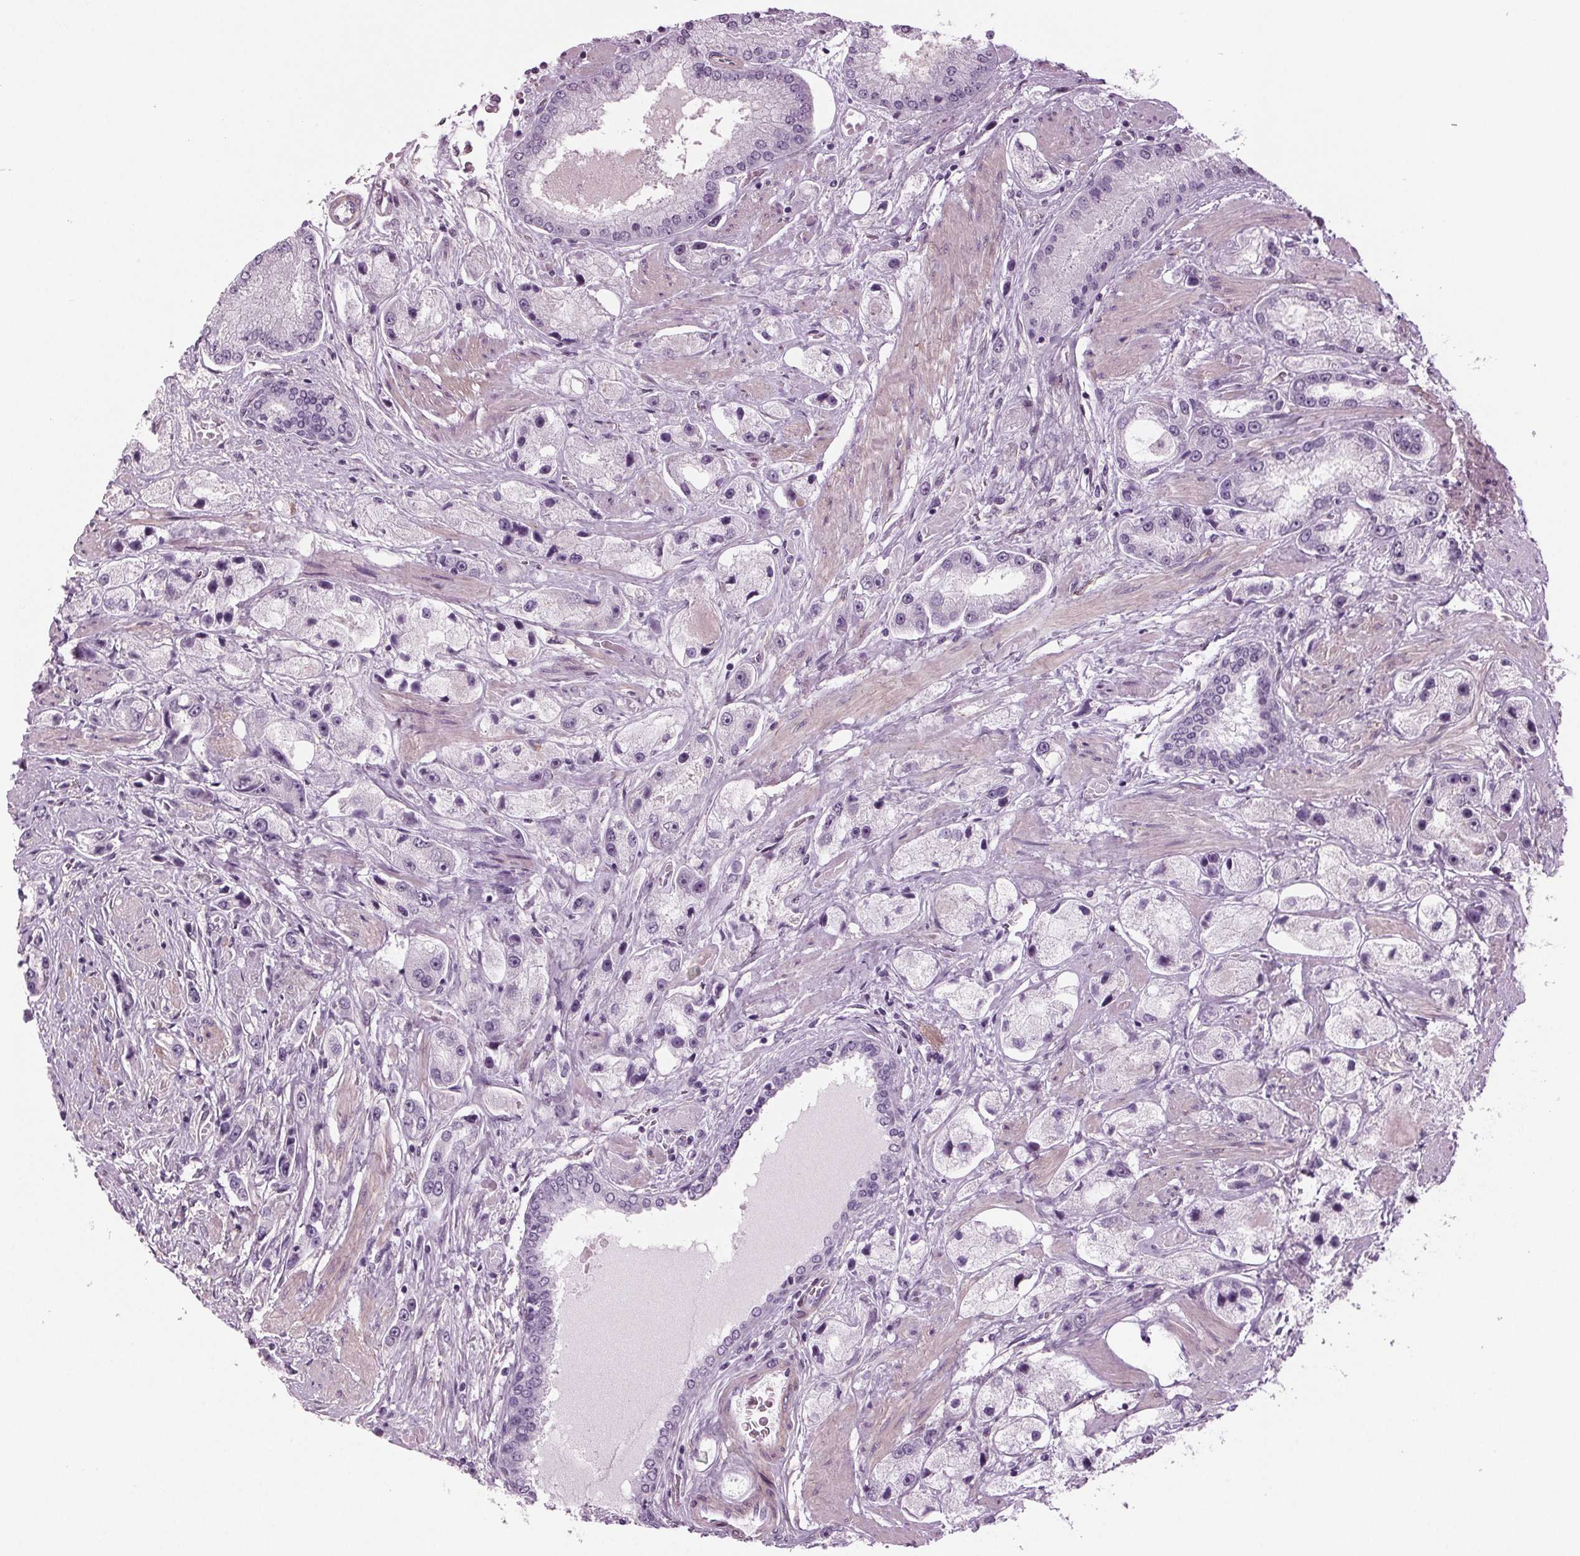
{"staining": {"intensity": "negative", "quantity": "none", "location": "none"}, "tissue": "prostate cancer", "cell_type": "Tumor cells", "image_type": "cancer", "snomed": [{"axis": "morphology", "description": "Adenocarcinoma, High grade"}, {"axis": "topography", "description": "Prostate"}], "caption": "A histopathology image of human high-grade adenocarcinoma (prostate) is negative for staining in tumor cells.", "gene": "BHLHE22", "patient": {"sex": "male", "age": 67}}